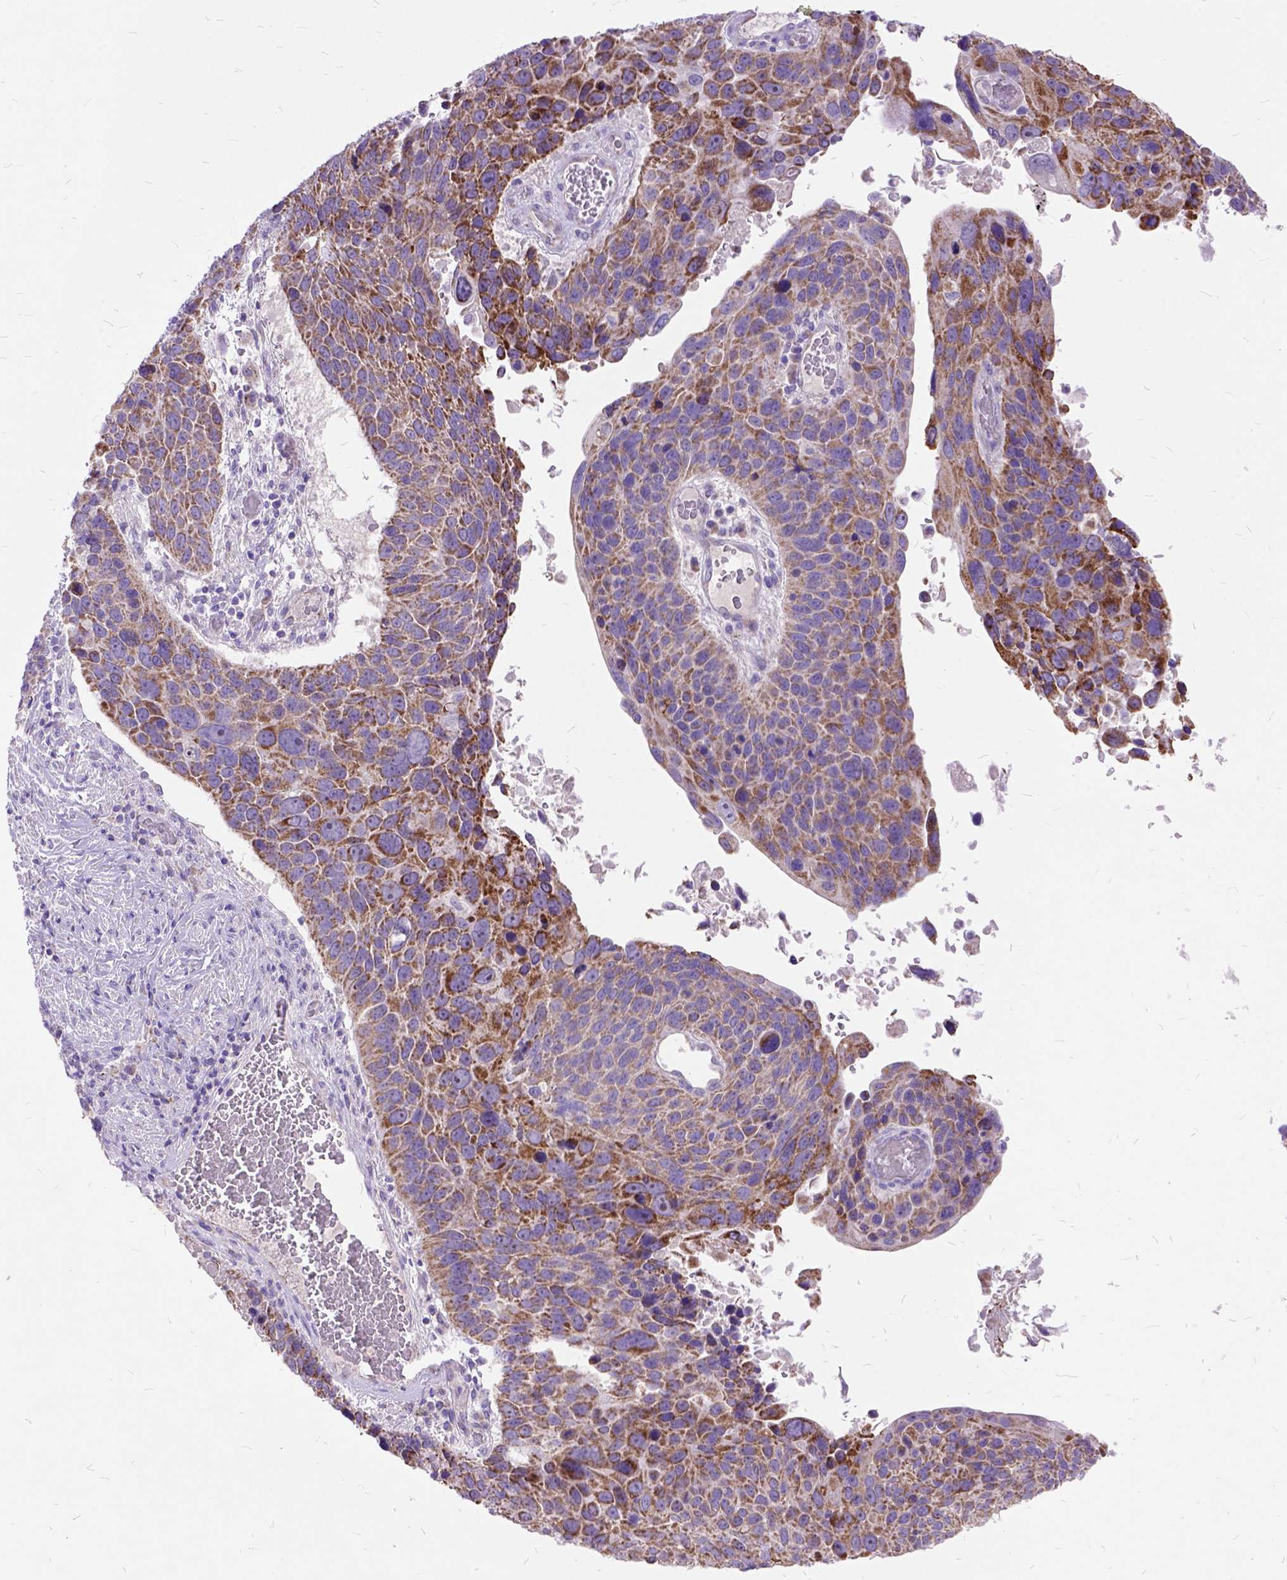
{"staining": {"intensity": "moderate", "quantity": ">75%", "location": "cytoplasmic/membranous"}, "tissue": "lung cancer", "cell_type": "Tumor cells", "image_type": "cancer", "snomed": [{"axis": "morphology", "description": "Squamous cell carcinoma, NOS"}, {"axis": "topography", "description": "Lung"}], "caption": "Human lung cancer stained for a protein (brown) displays moderate cytoplasmic/membranous positive positivity in about >75% of tumor cells.", "gene": "CTAG2", "patient": {"sex": "male", "age": 68}}